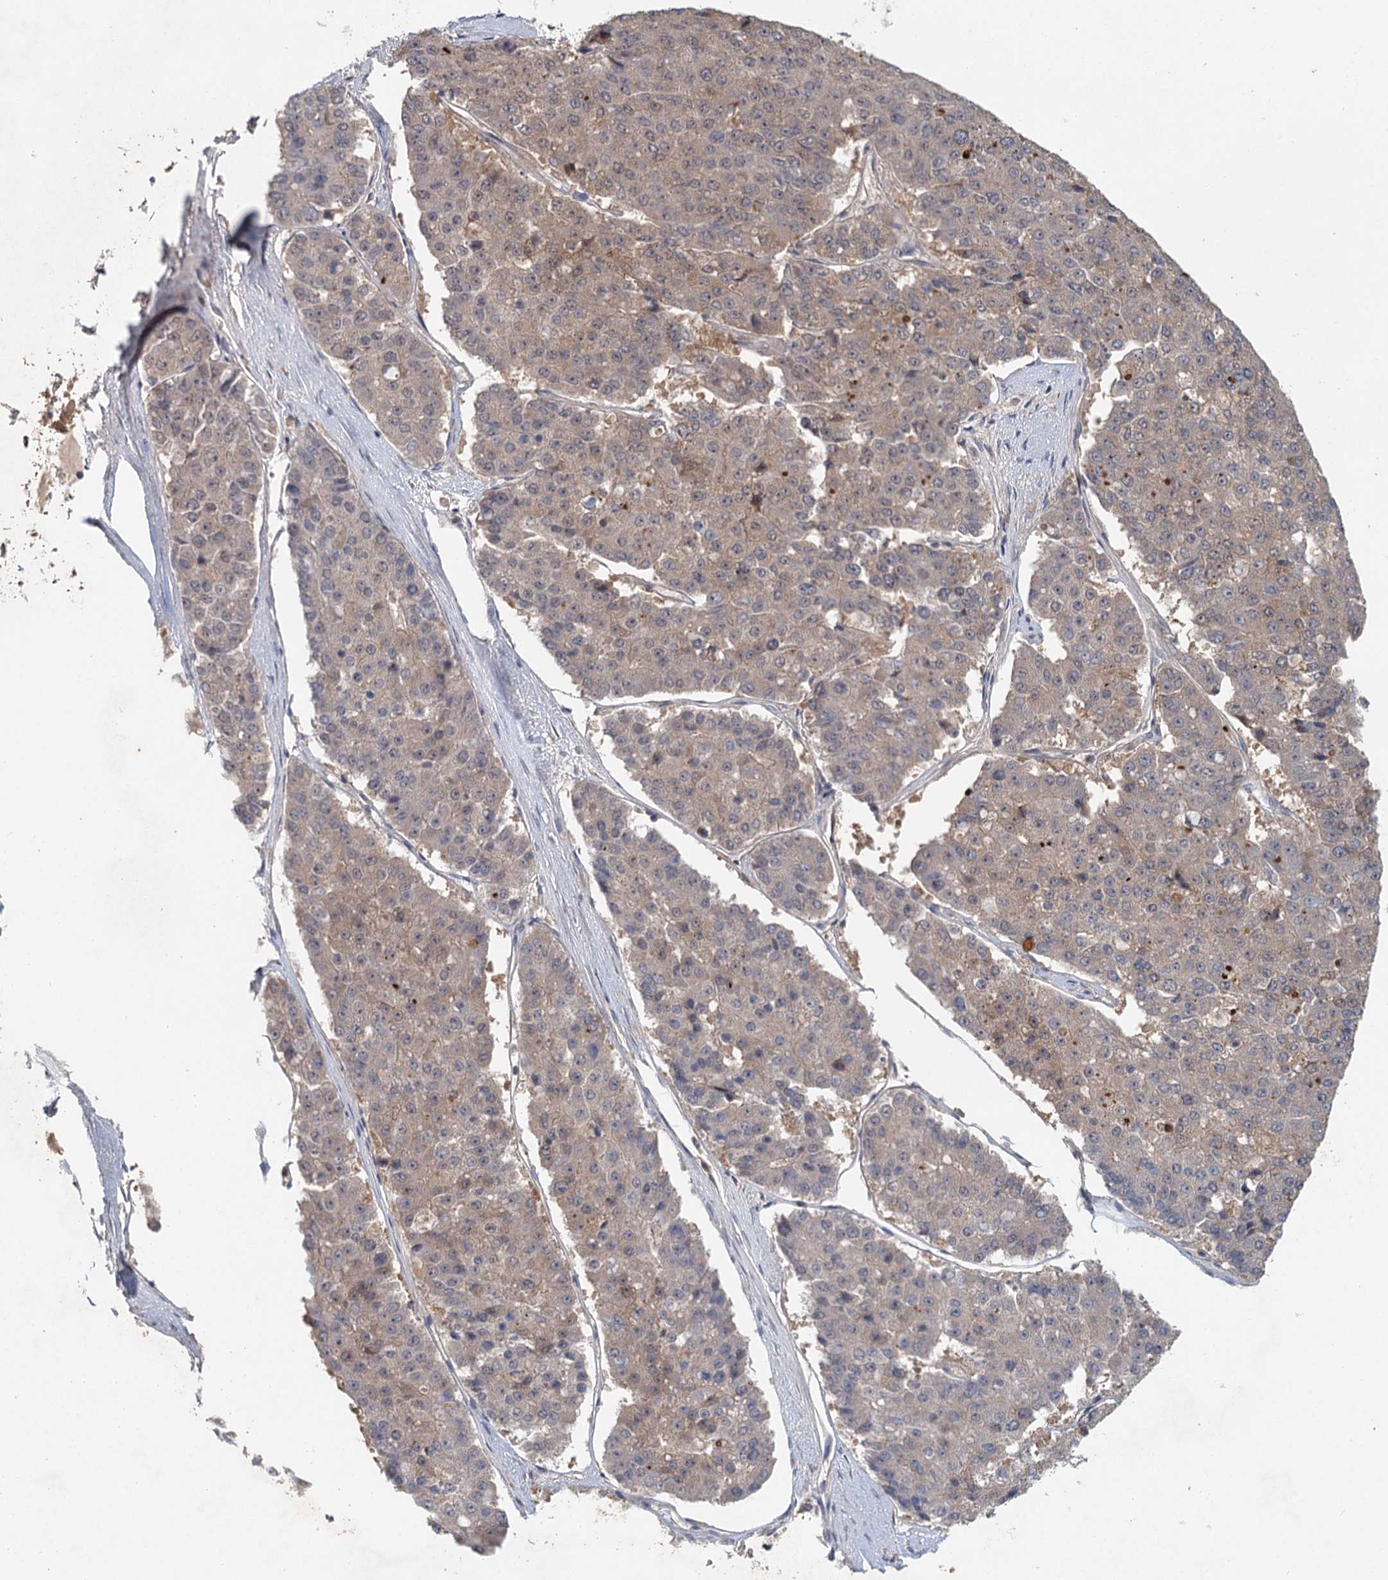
{"staining": {"intensity": "weak", "quantity": "25%-75%", "location": "cytoplasmic/membranous"}, "tissue": "pancreatic cancer", "cell_type": "Tumor cells", "image_type": "cancer", "snomed": [{"axis": "morphology", "description": "Adenocarcinoma, NOS"}, {"axis": "topography", "description": "Pancreas"}], "caption": "This histopathology image shows IHC staining of pancreatic cancer (adenocarcinoma), with low weak cytoplasmic/membranous staining in approximately 25%-75% of tumor cells.", "gene": "ADK", "patient": {"sex": "male", "age": 50}}